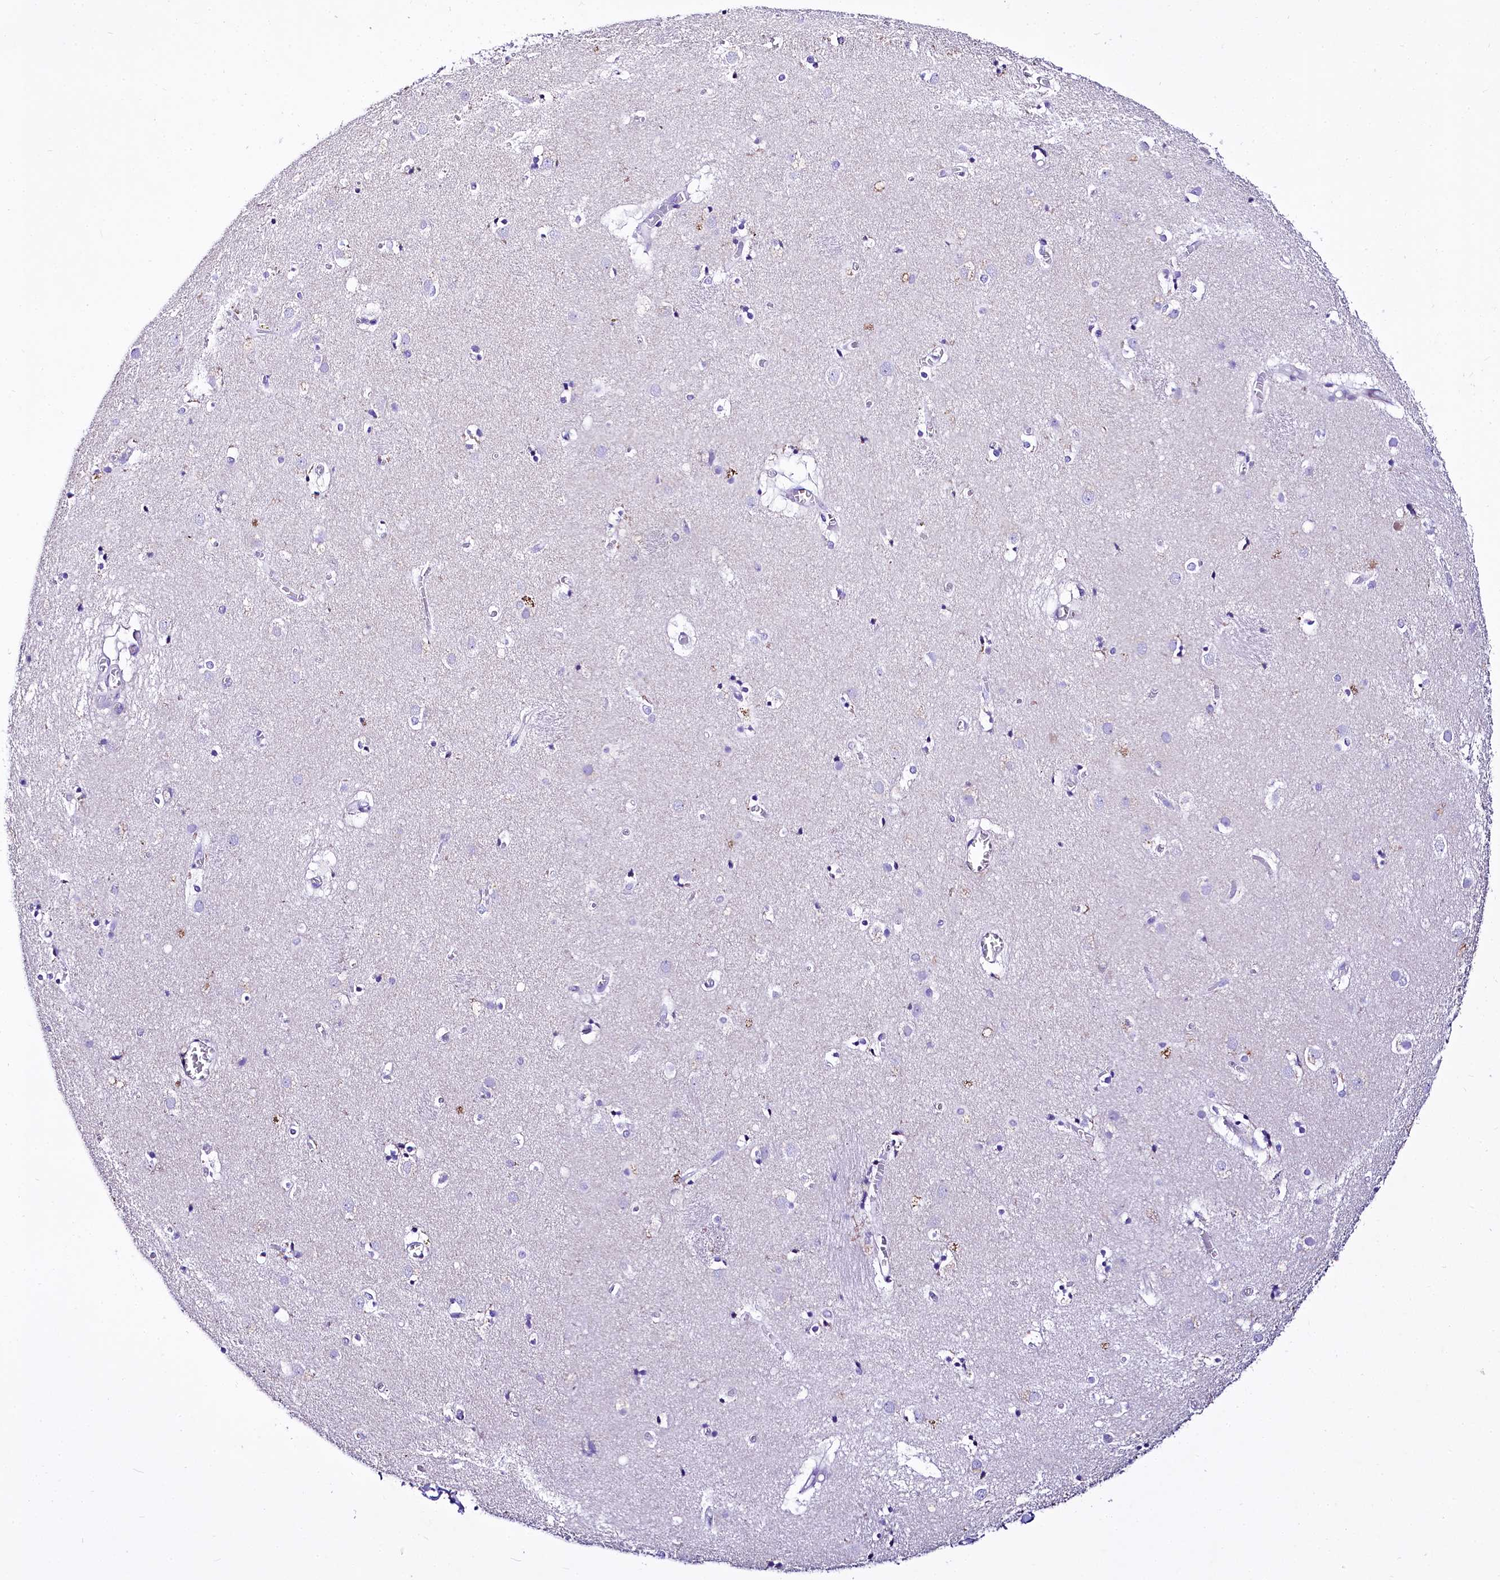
{"staining": {"intensity": "negative", "quantity": "none", "location": "none"}, "tissue": "caudate", "cell_type": "Glial cells", "image_type": "normal", "snomed": [{"axis": "morphology", "description": "Normal tissue, NOS"}, {"axis": "topography", "description": "Lateral ventricle wall"}], "caption": "An IHC image of unremarkable caudate is shown. There is no staining in glial cells of caudate. The staining is performed using DAB brown chromogen with nuclei counter-stained in using hematoxylin.", "gene": "A2ML1", "patient": {"sex": "male", "age": 70}}